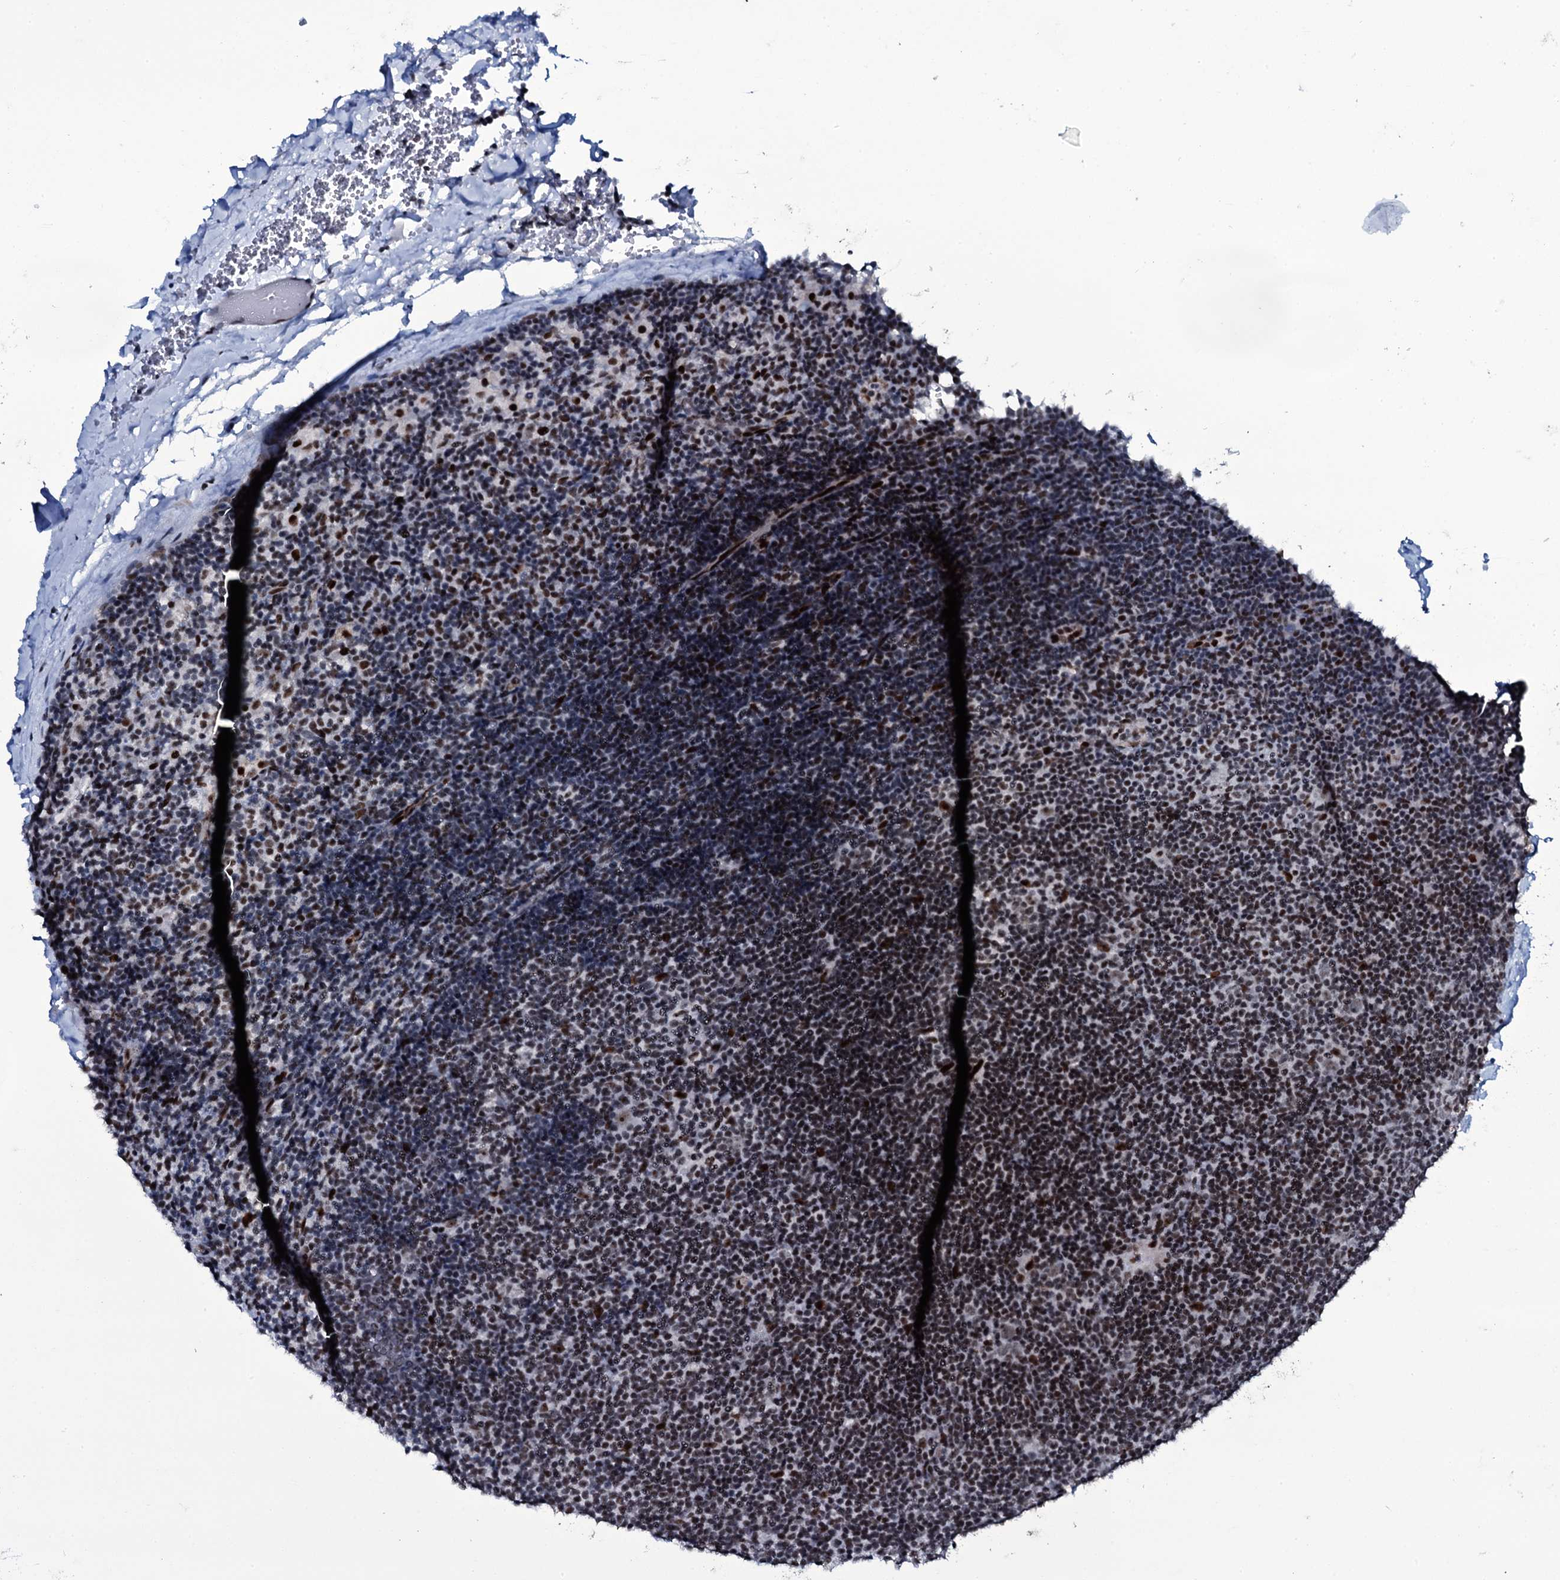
{"staining": {"intensity": "weak", "quantity": "25%-75%", "location": "nuclear"}, "tissue": "lymphoma", "cell_type": "Tumor cells", "image_type": "cancer", "snomed": [{"axis": "morphology", "description": "Hodgkin's disease, NOS"}, {"axis": "topography", "description": "Lymph node"}], "caption": "IHC histopathology image of human lymphoma stained for a protein (brown), which exhibits low levels of weak nuclear expression in about 25%-75% of tumor cells.", "gene": "ZMIZ2", "patient": {"sex": "female", "age": 57}}